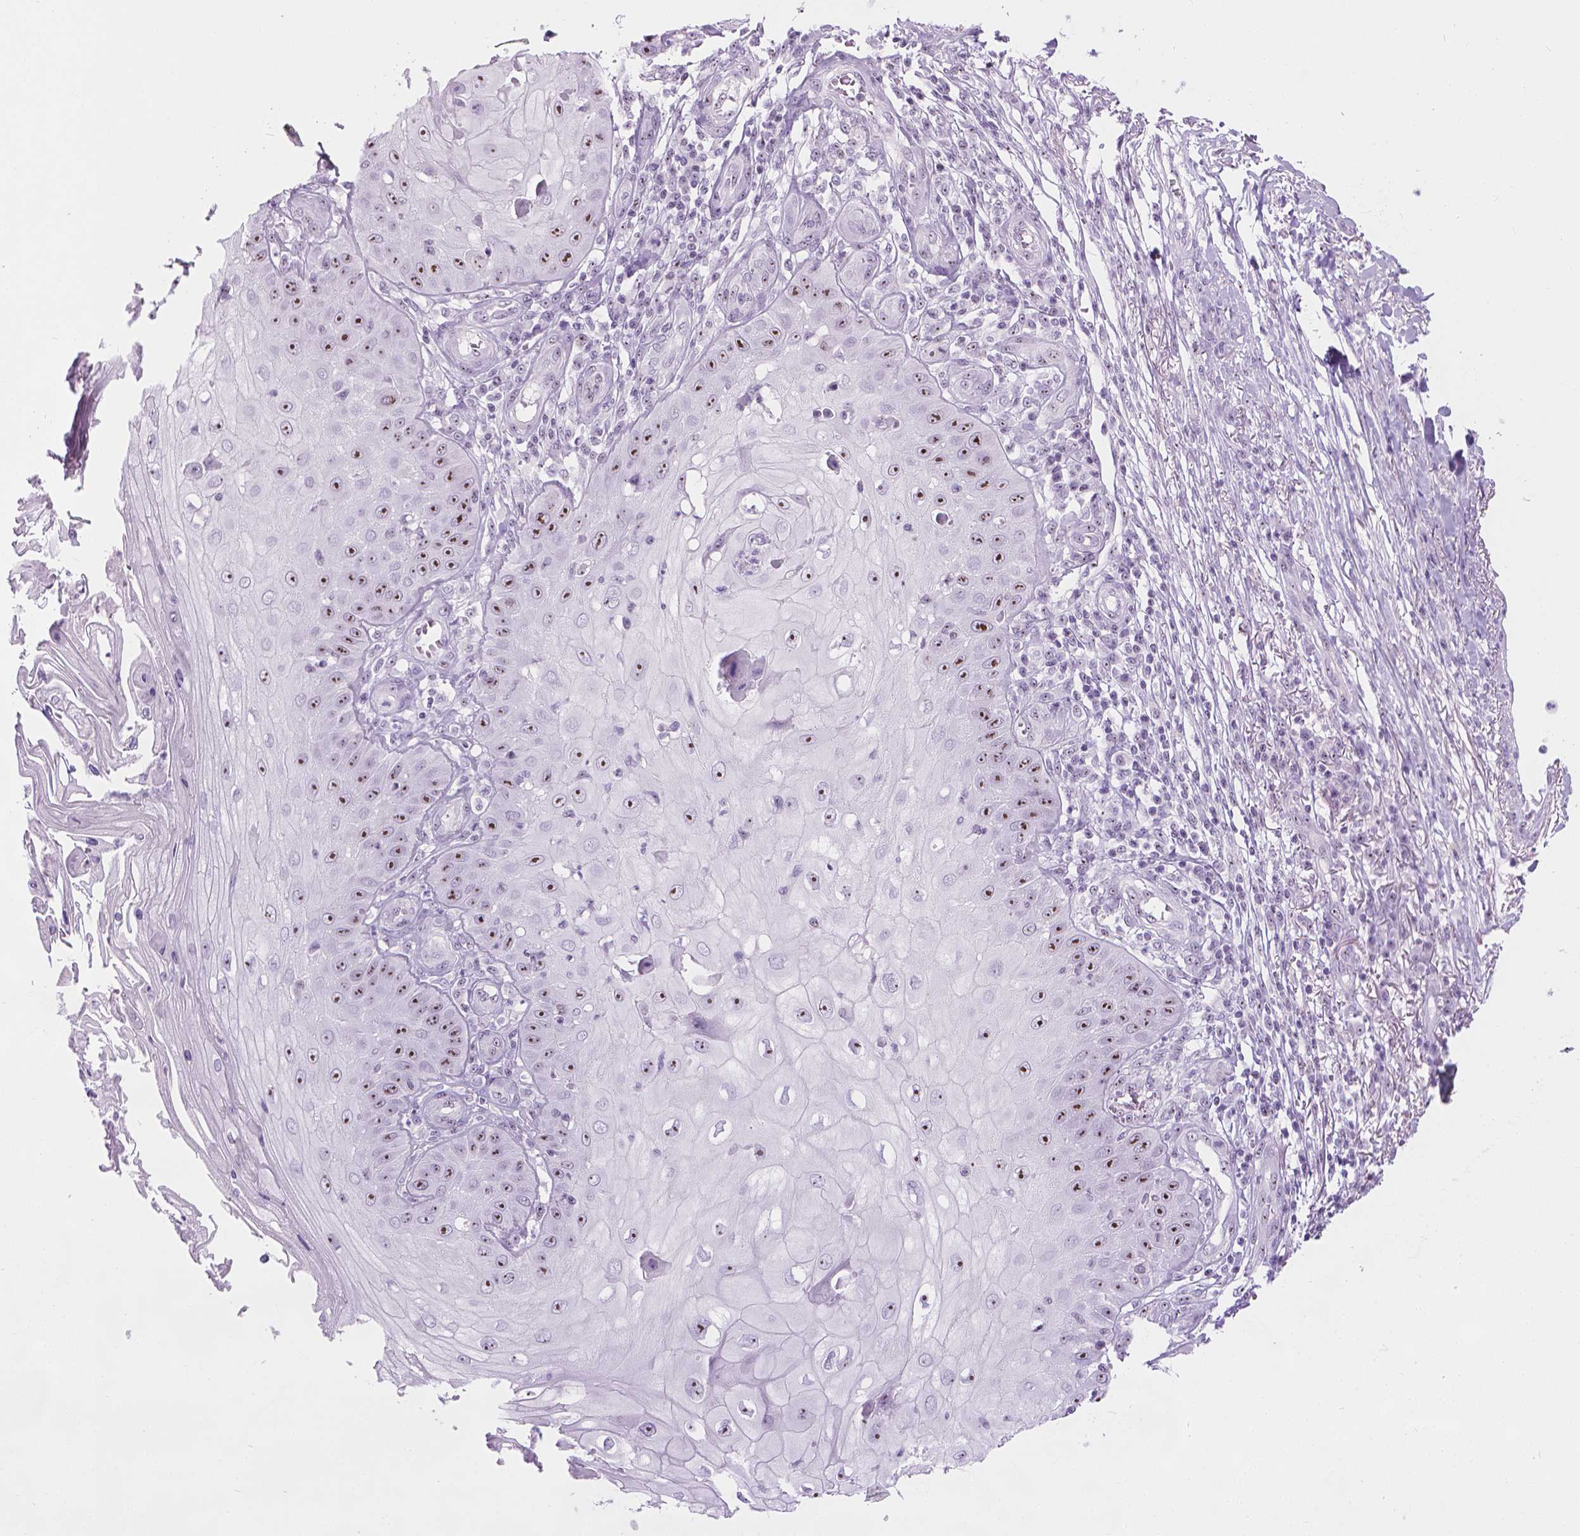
{"staining": {"intensity": "moderate", "quantity": ">75%", "location": "nuclear"}, "tissue": "skin cancer", "cell_type": "Tumor cells", "image_type": "cancer", "snomed": [{"axis": "morphology", "description": "Squamous cell carcinoma, NOS"}, {"axis": "topography", "description": "Skin"}], "caption": "A photomicrograph showing moderate nuclear staining in approximately >75% of tumor cells in squamous cell carcinoma (skin), as visualized by brown immunohistochemical staining.", "gene": "NOL7", "patient": {"sex": "male", "age": 70}}